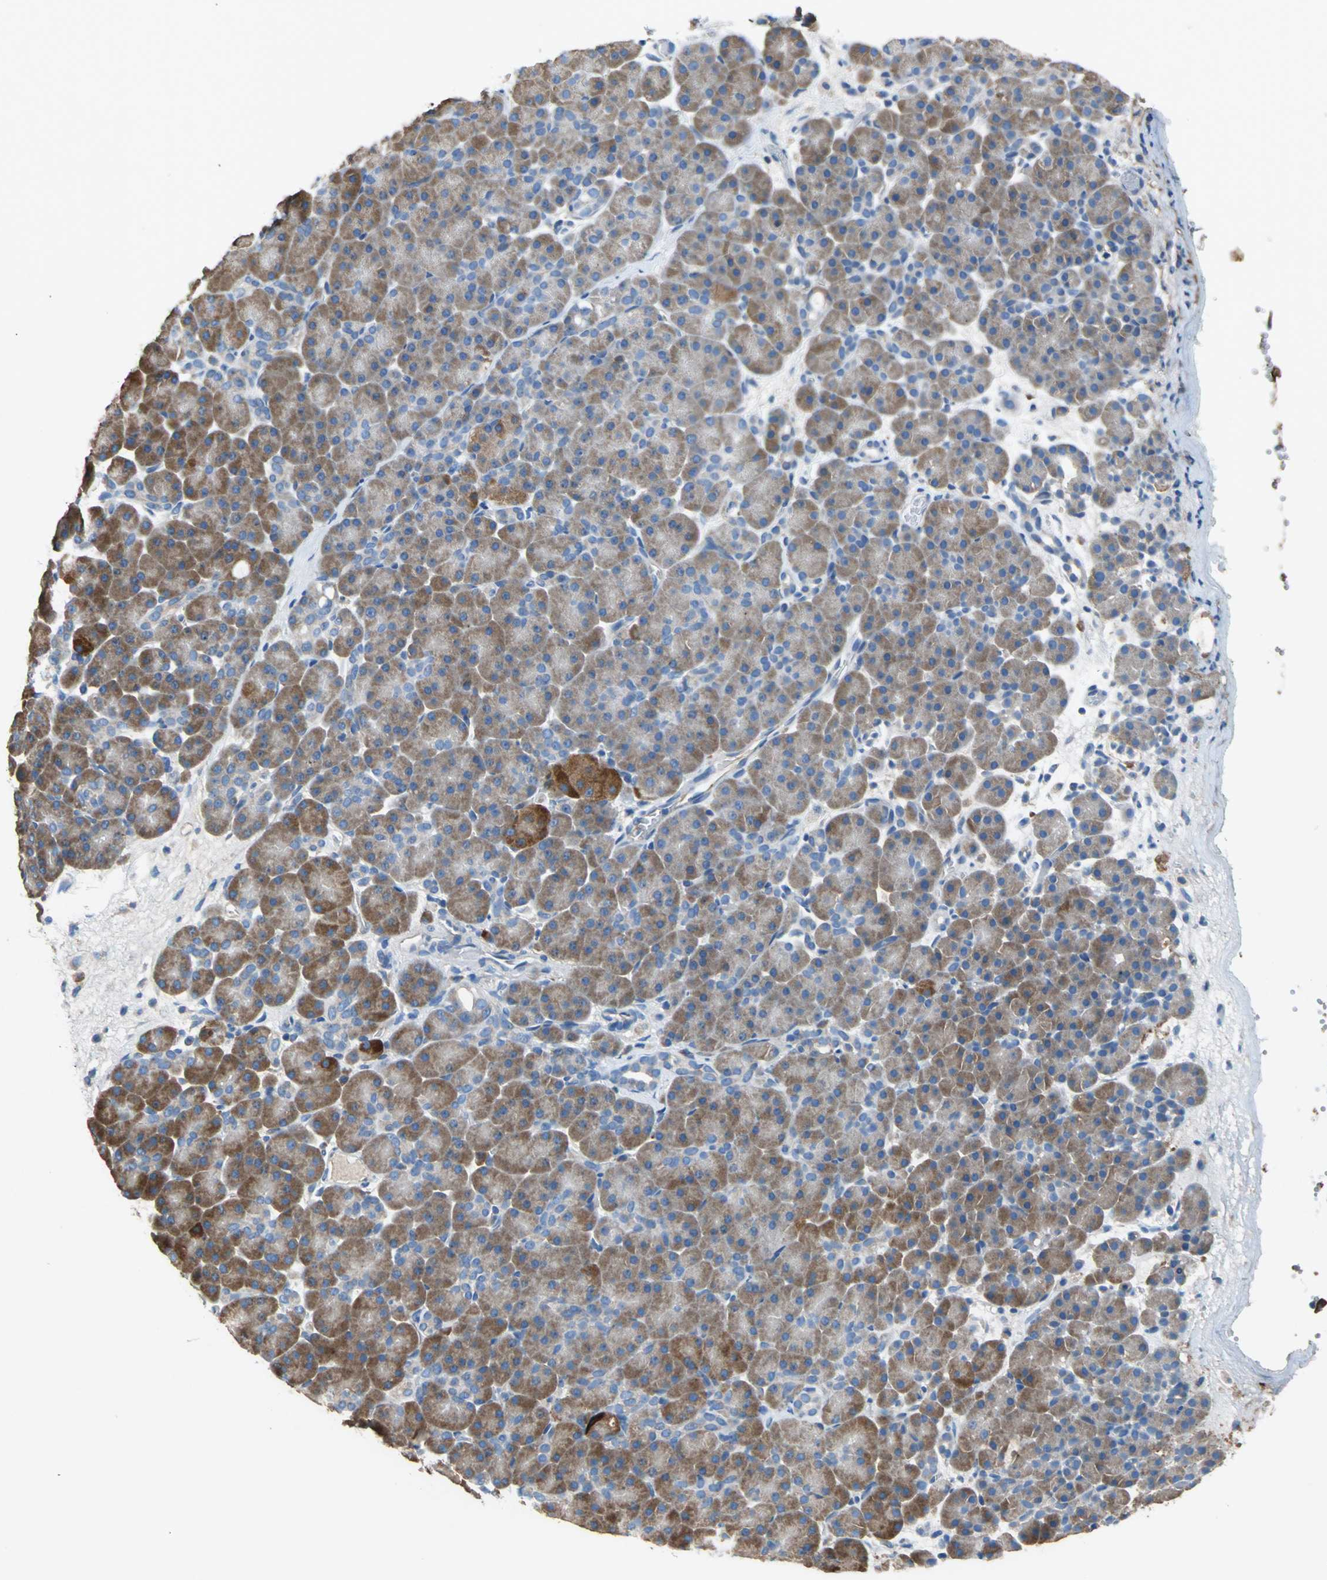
{"staining": {"intensity": "moderate", "quantity": ">75%", "location": "cytoplasmic/membranous"}, "tissue": "pancreas", "cell_type": "Exocrine glandular cells", "image_type": "normal", "snomed": [{"axis": "morphology", "description": "Normal tissue, NOS"}, {"axis": "topography", "description": "Pancreas"}], "caption": "High-magnification brightfield microscopy of benign pancreas stained with DAB (brown) and counterstained with hematoxylin (blue). exocrine glandular cells exhibit moderate cytoplasmic/membranous expression is seen in approximately>75% of cells.", "gene": "HEPH", "patient": {"sex": "male", "age": 66}}